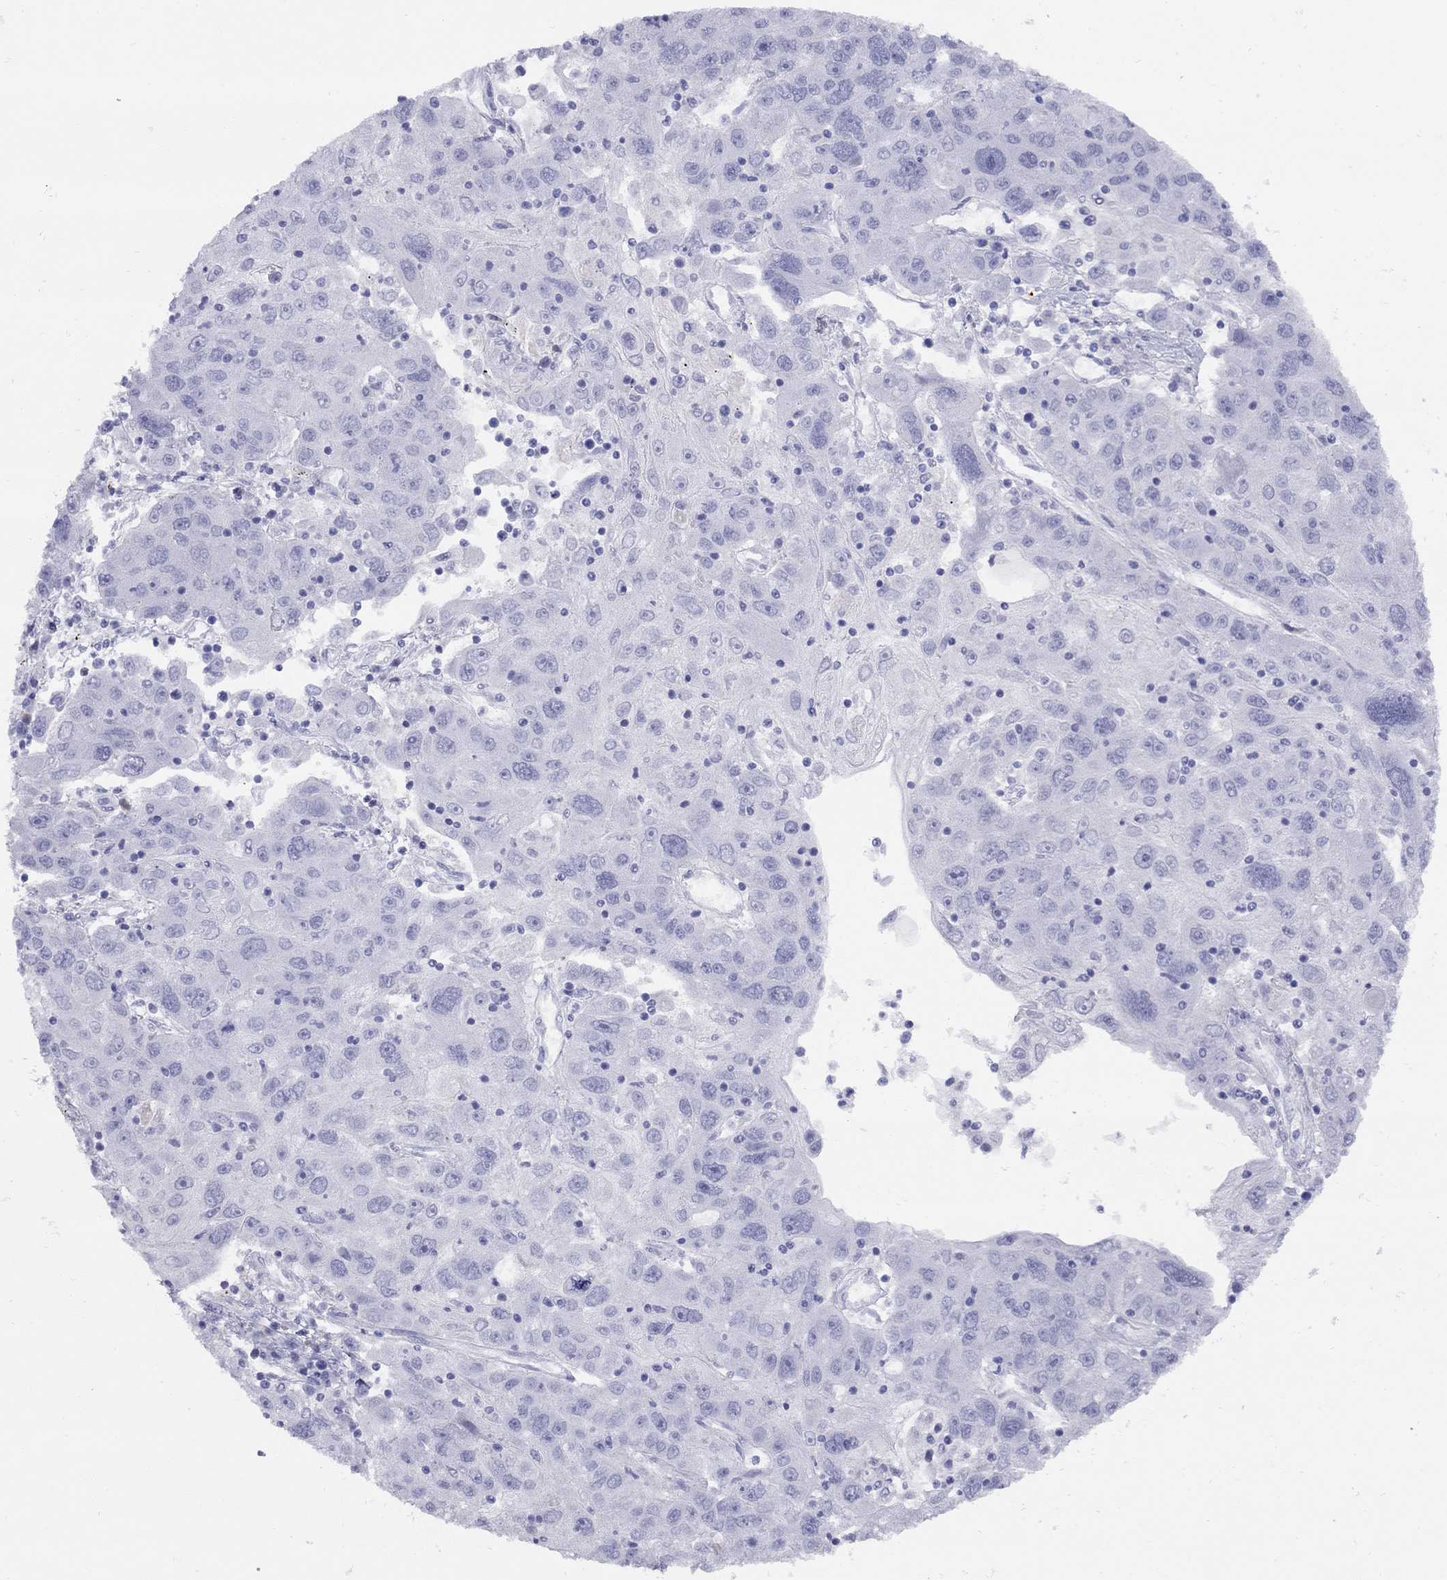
{"staining": {"intensity": "negative", "quantity": "none", "location": "none"}, "tissue": "stomach cancer", "cell_type": "Tumor cells", "image_type": "cancer", "snomed": [{"axis": "morphology", "description": "Adenocarcinoma, NOS"}, {"axis": "topography", "description": "Stomach"}], "caption": "Tumor cells show no significant staining in stomach cancer (adenocarcinoma). The staining is performed using DAB (3,3'-diaminobenzidine) brown chromogen with nuclei counter-stained in using hematoxylin.", "gene": "GRIA2", "patient": {"sex": "male", "age": 56}}